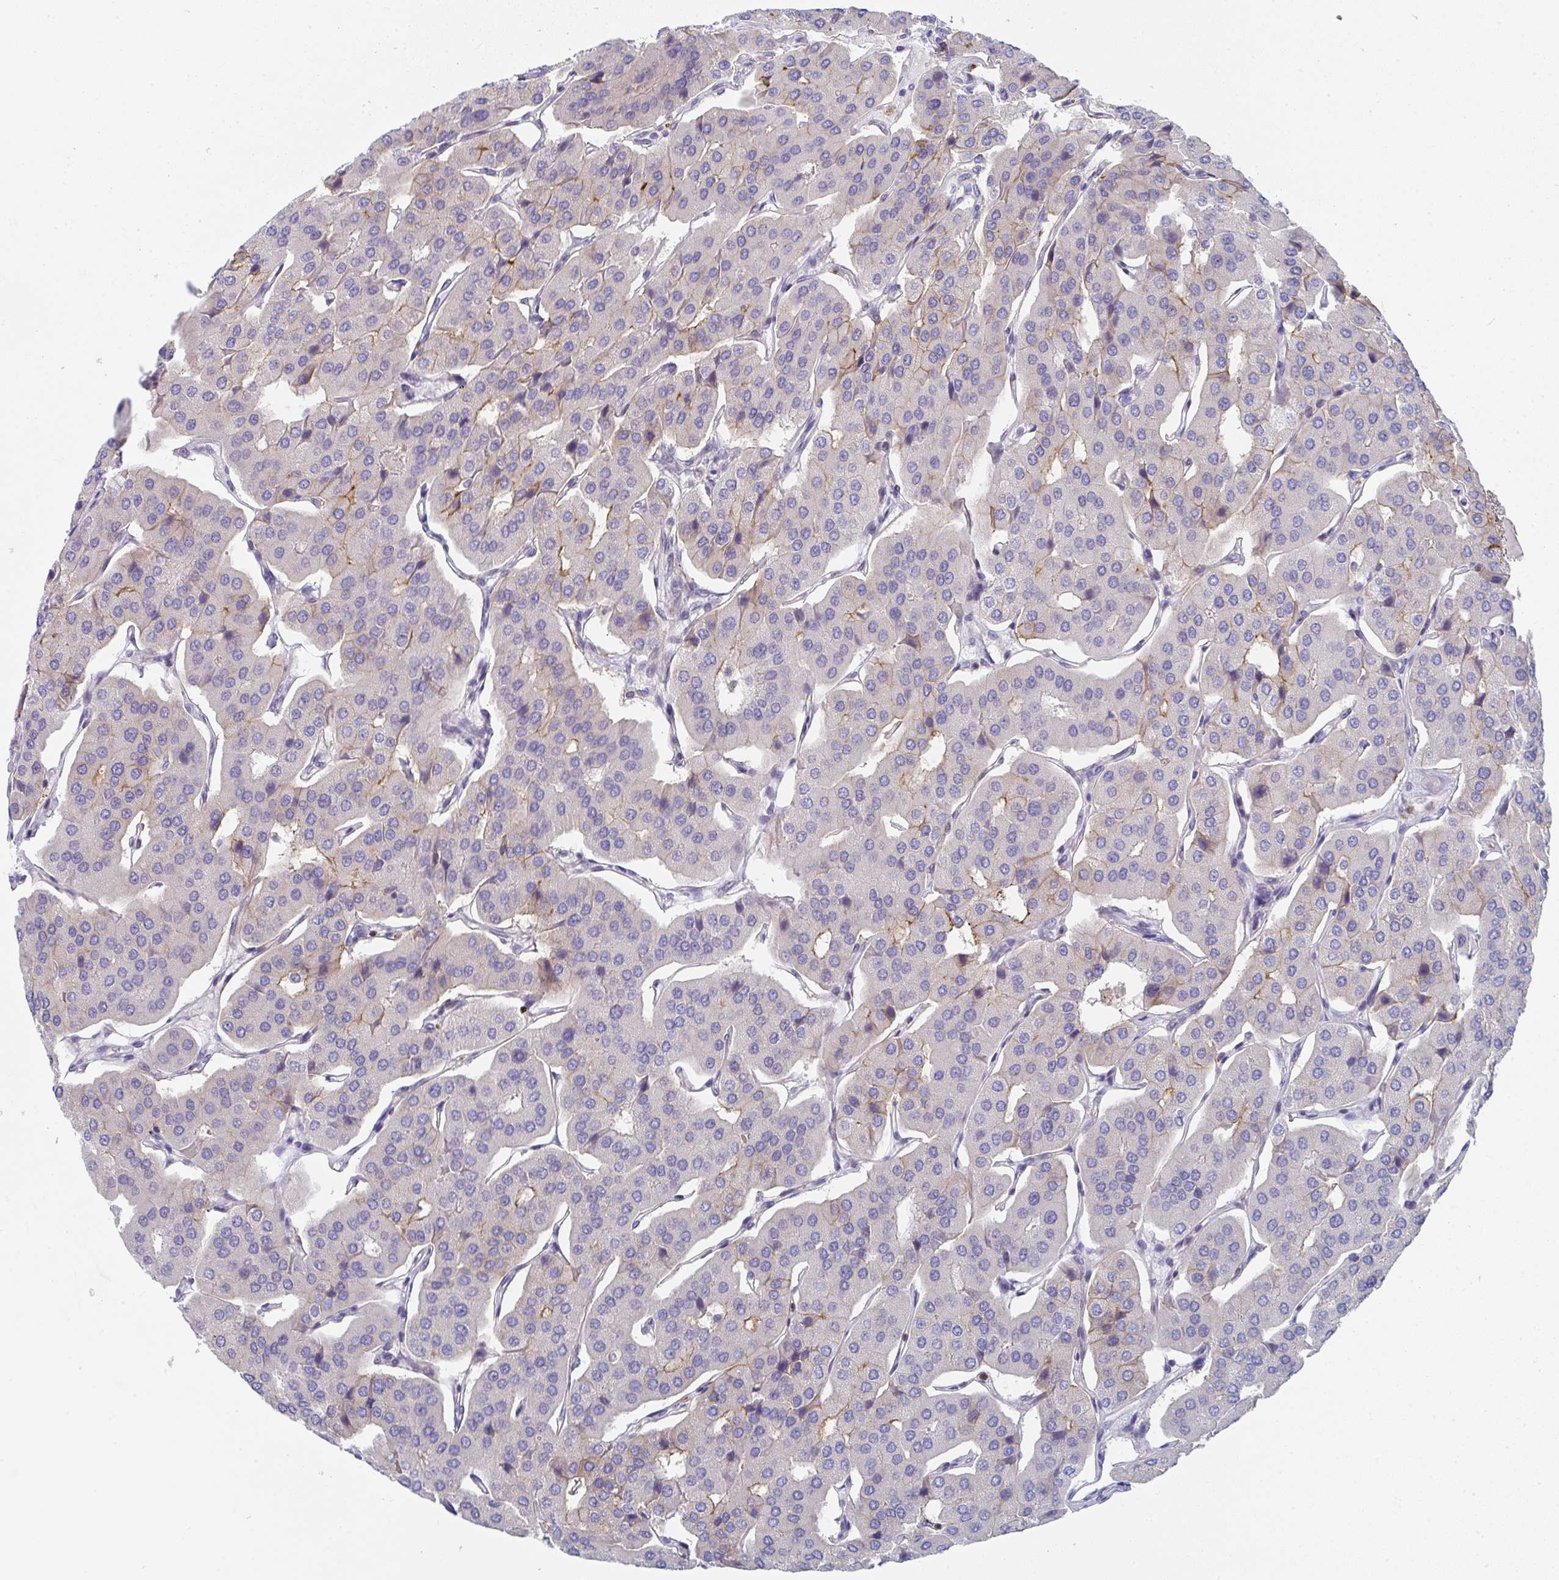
{"staining": {"intensity": "weak", "quantity": "<25%", "location": "cytoplasmic/membranous"}, "tissue": "parathyroid gland", "cell_type": "Glandular cells", "image_type": "normal", "snomed": [{"axis": "morphology", "description": "Normal tissue, NOS"}, {"axis": "morphology", "description": "Adenoma, NOS"}, {"axis": "topography", "description": "Parathyroid gland"}], "caption": "High magnification brightfield microscopy of benign parathyroid gland stained with DAB (3,3'-diaminobenzidine) (brown) and counterstained with hematoxylin (blue): glandular cells show no significant positivity.", "gene": "KLHL33", "patient": {"sex": "female", "age": 86}}